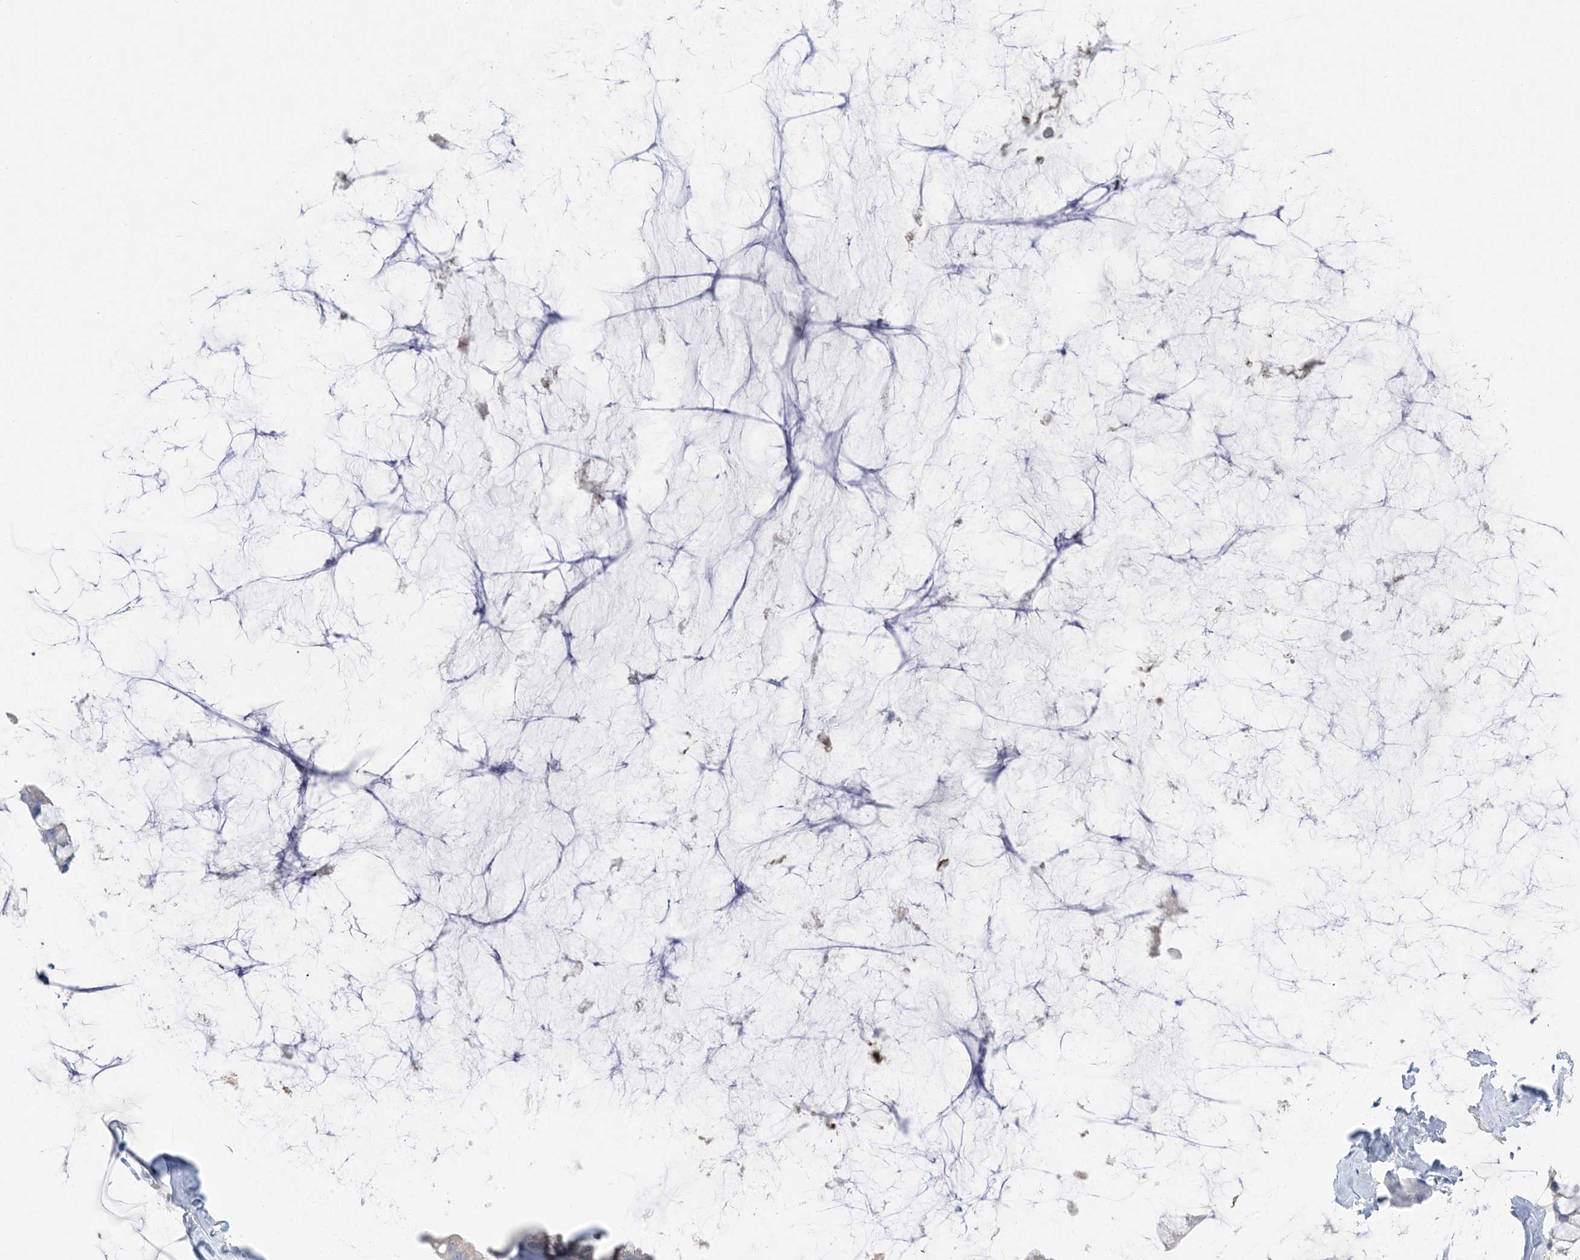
{"staining": {"intensity": "weak", "quantity": "<25%", "location": "cytoplasmic/membranous"}, "tissue": "ovarian cancer", "cell_type": "Tumor cells", "image_type": "cancer", "snomed": [{"axis": "morphology", "description": "Cystadenocarcinoma, mucinous, NOS"}, {"axis": "topography", "description": "Ovary"}], "caption": "High magnification brightfield microscopy of mucinous cystadenocarcinoma (ovarian) stained with DAB (brown) and counterstained with hematoxylin (blue): tumor cells show no significant staining.", "gene": "FAM184A", "patient": {"sex": "female", "age": 39}}